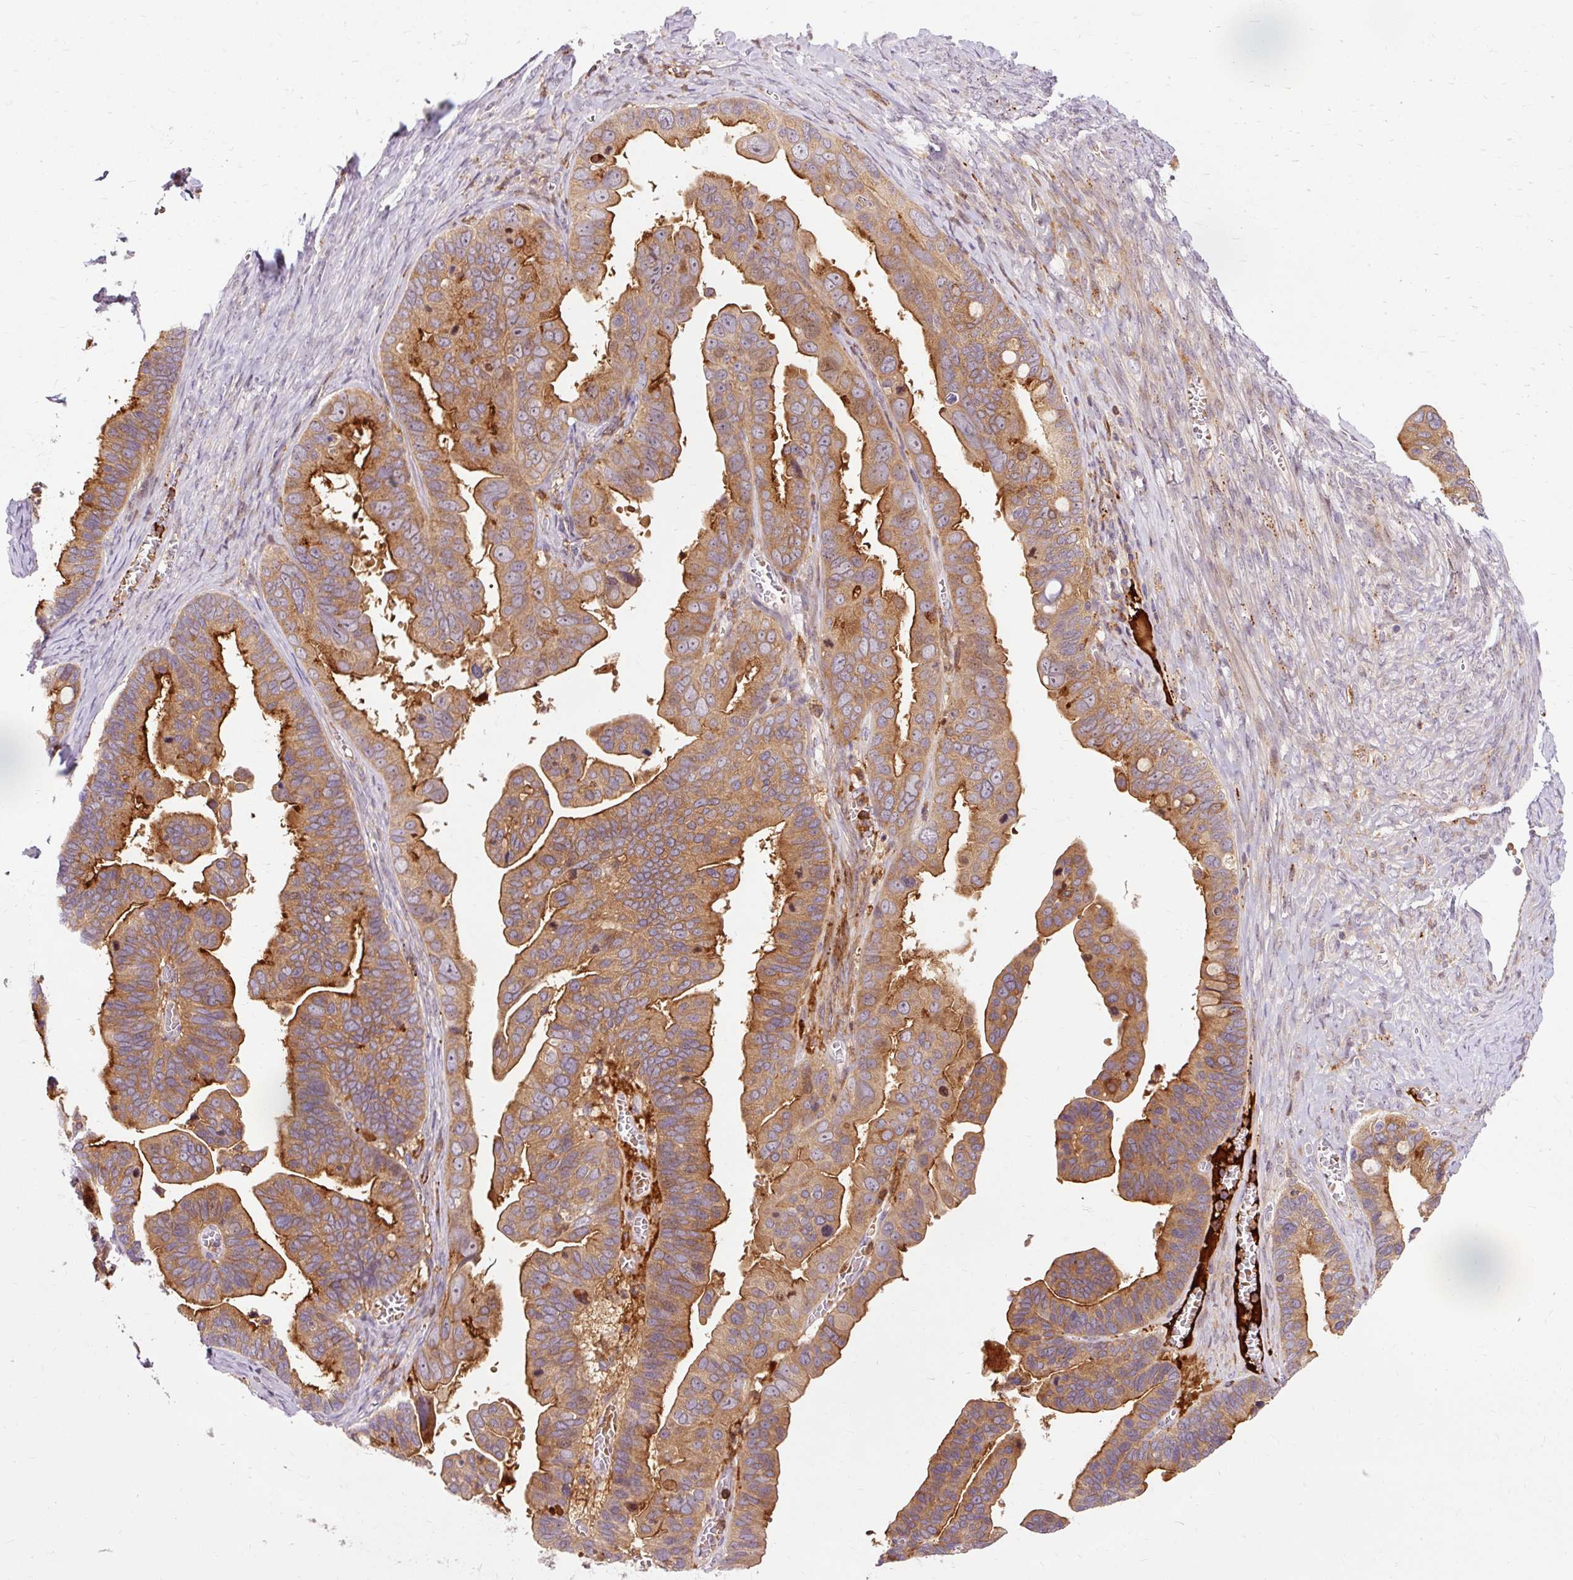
{"staining": {"intensity": "strong", "quantity": ">75%", "location": "cytoplasmic/membranous"}, "tissue": "ovarian cancer", "cell_type": "Tumor cells", "image_type": "cancer", "snomed": [{"axis": "morphology", "description": "Cystadenocarcinoma, serous, NOS"}, {"axis": "topography", "description": "Ovary"}], "caption": "The immunohistochemical stain highlights strong cytoplasmic/membranous expression in tumor cells of ovarian cancer (serous cystadenocarcinoma) tissue. The protein of interest is shown in brown color, while the nuclei are stained blue.", "gene": "CEBPZ", "patient": {"sex": "female", "age": 56}}